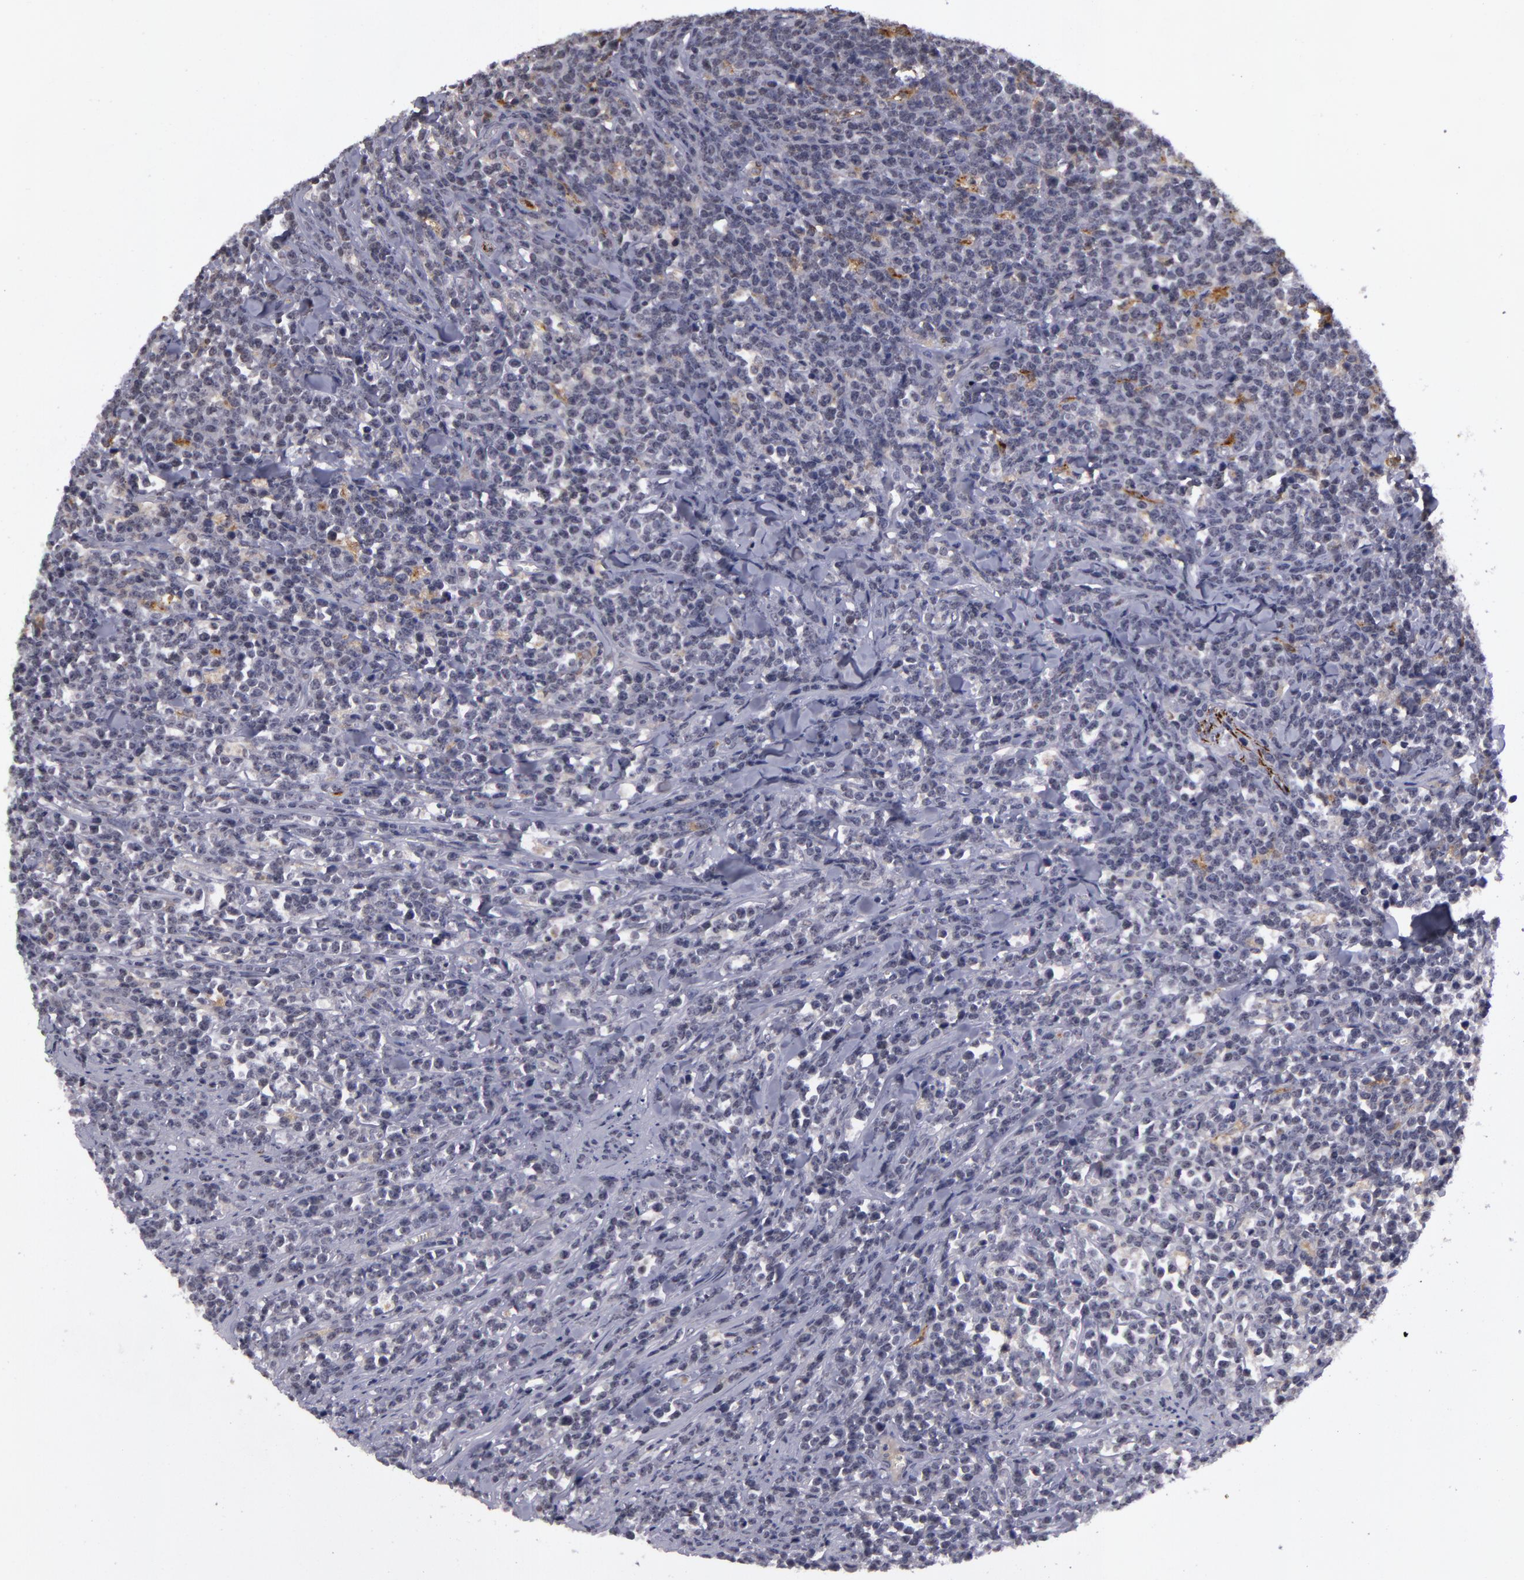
{"staining": {"intensity": "negative", "quantity": "none", "location": "none"}, "tissue": "lymphoma", "cell_type": "Tumor cells", "image_type": "cancer", "snomed": [{"axis": "morphology", "description": "Malignant lymphoma, non-Hodgkin's type, High grade"}, {"axis": "topography", "description": "Small intestine"}, {"axis": "topography", "description": "Colon"}], "caption": "Histopathology image shows no protein expression in tumor cells of high-grade malignant lymphoma, non-Hodgkin's type tissue.", "gene": "RRP7A", "patient": {"sex": "male", "age": 8}}